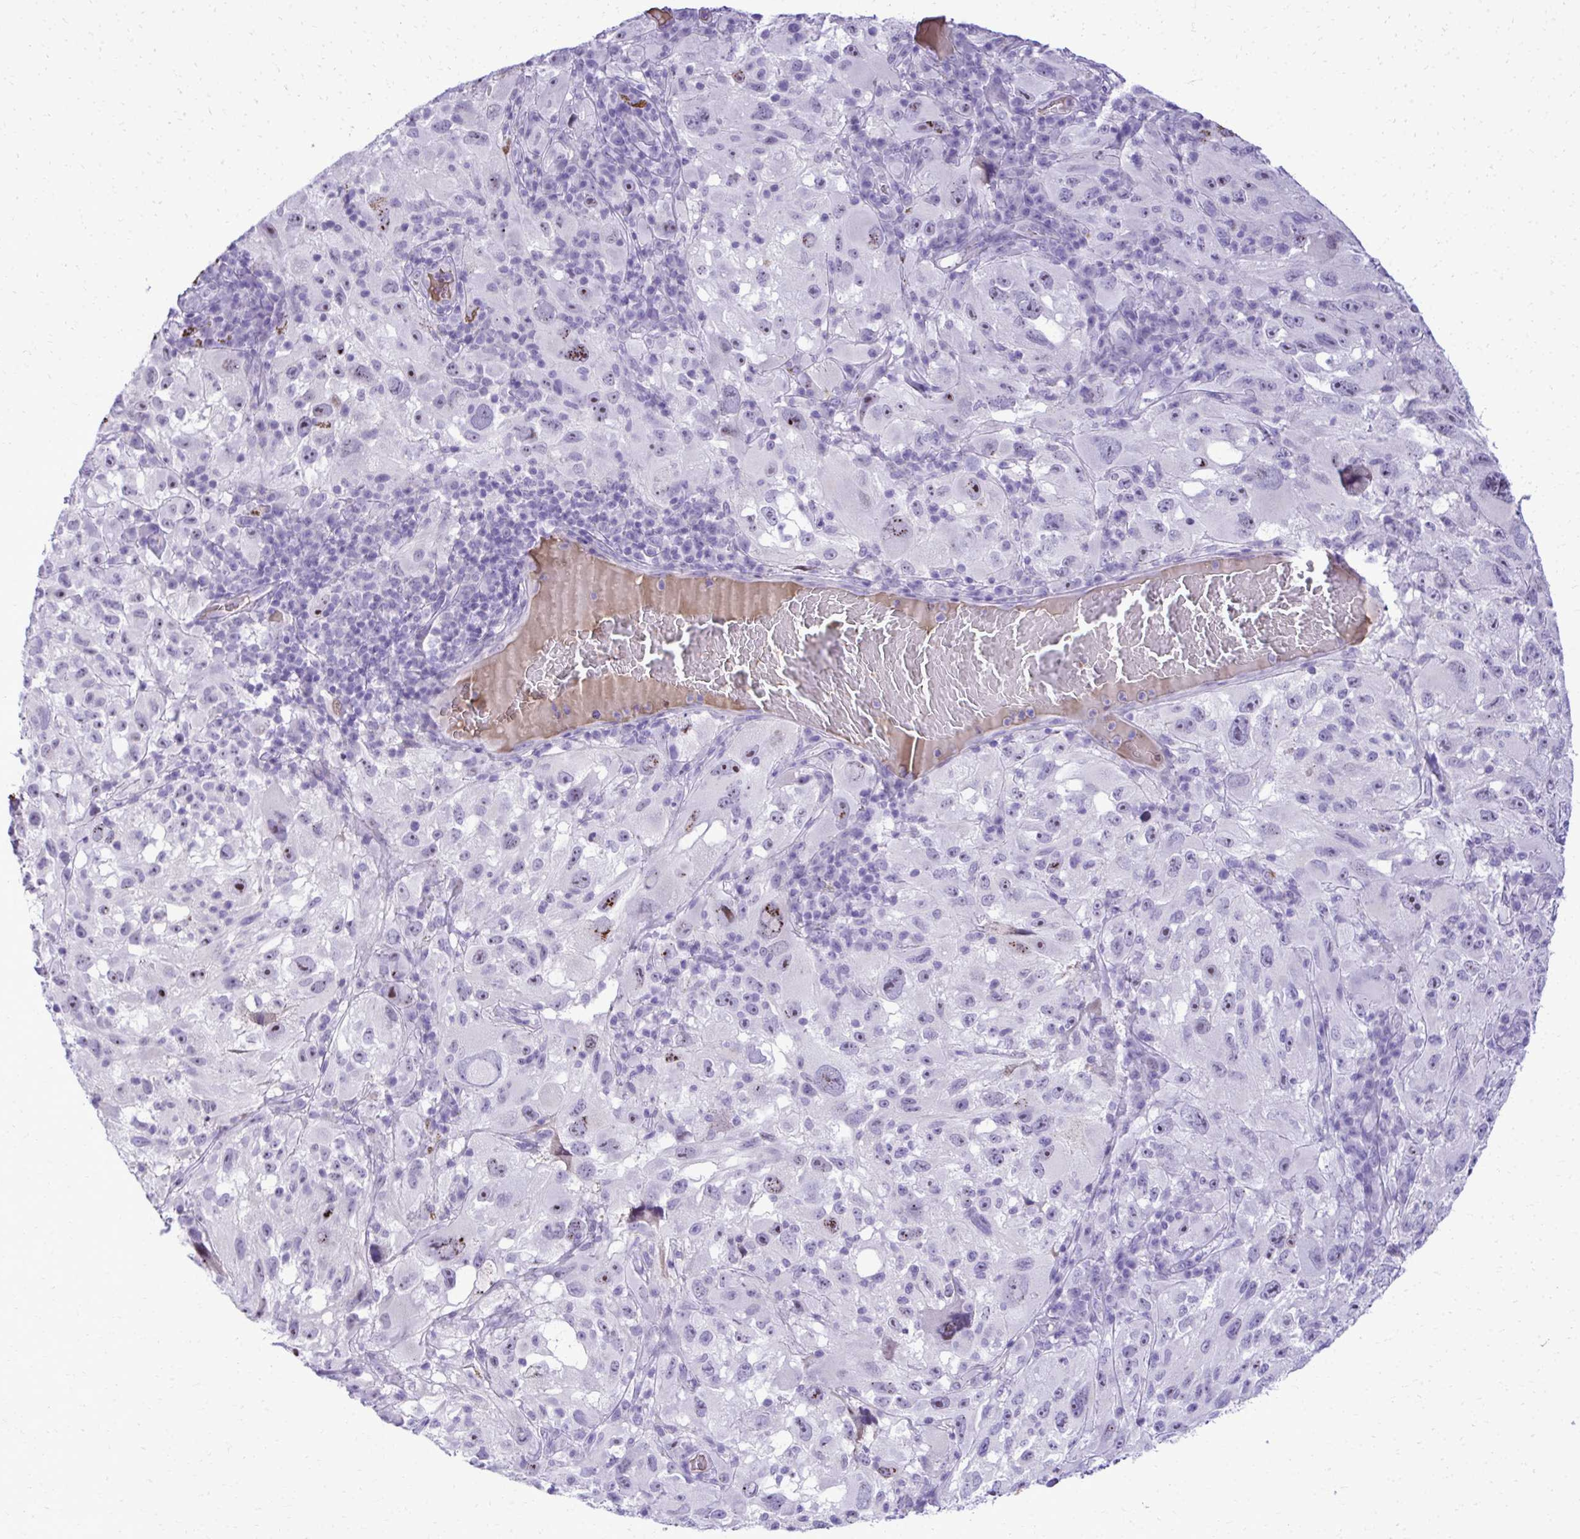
{"staining": {"intensity": "negative", "quantity": "none", "location": "none"}, "tissue": "melanoma", "cell_type": "Tumor cells", "image_type": "cancer", "snomed": [{"axis": "morphology", "description": "Malignant melanoma, NOS"}, {"axis": "topography", "description": "Skin"}], "caption": "DAB immunohistochemical staining of malignant melanoma shows no significant staining in tumor cells. (DAB immunohistochemistry (IHC) visualized using brightfield microscopy, high magnification).", "gene": "PITPNM3", "patient": {"sex": "female", "age": 71}}